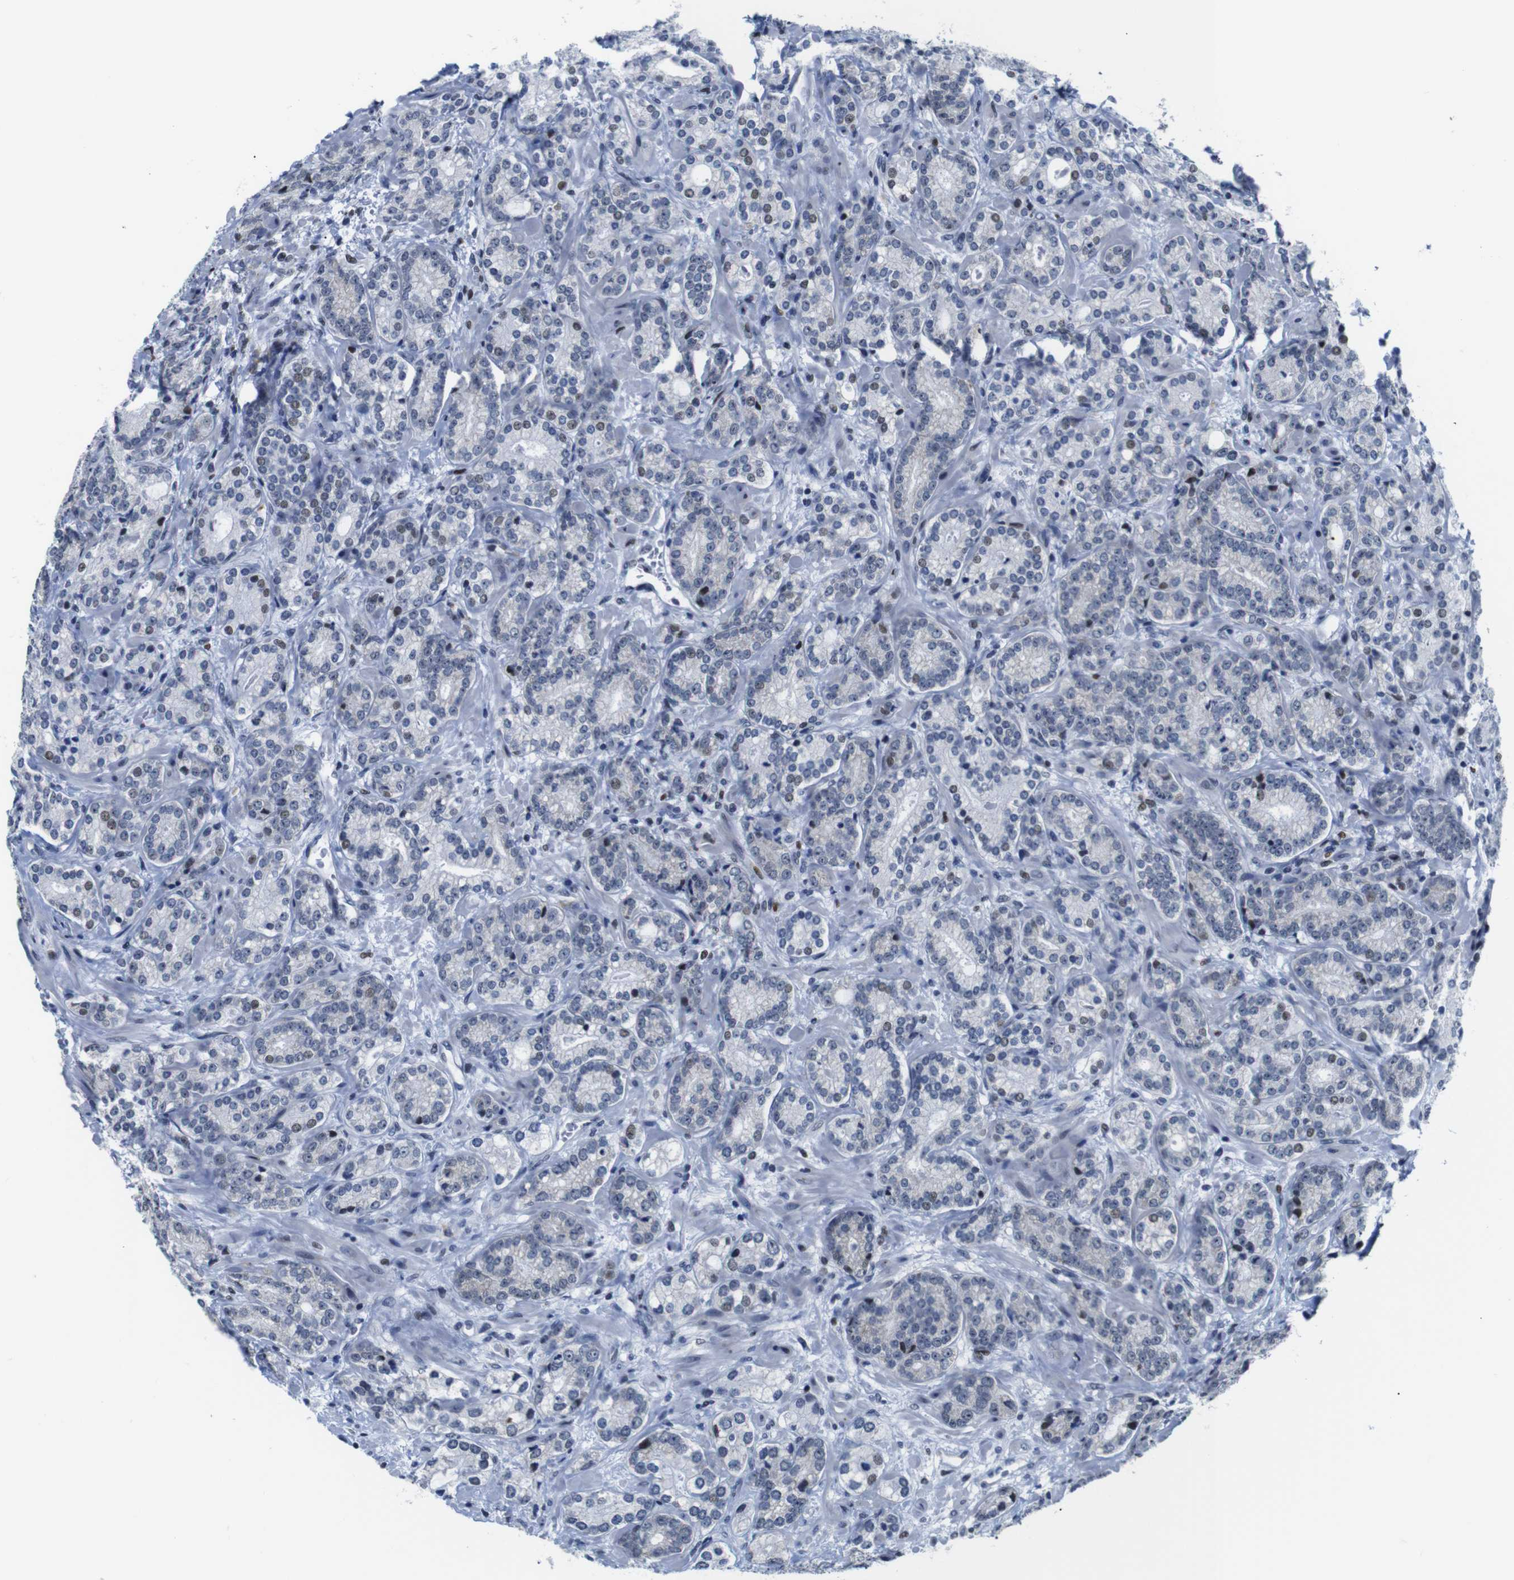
{"staining": {"intensity": "weak", "quantity": "<25%", "location": "nuclear"}, "tissue": "prostate cancer", "cell_type": "Tumor cells", "image_type": "cancer", "snomed": [{"axis": "morphology", "description": "Adenocarcinoma, High grade"}, {"axis": "topography", "description": "Prostate"}], "caption": "Histopathology image shows no protein positivity in tumor cells of prostate cancer tissue.", "gene": "GATA6", "patient": {"sex": "male", "age": 61}}